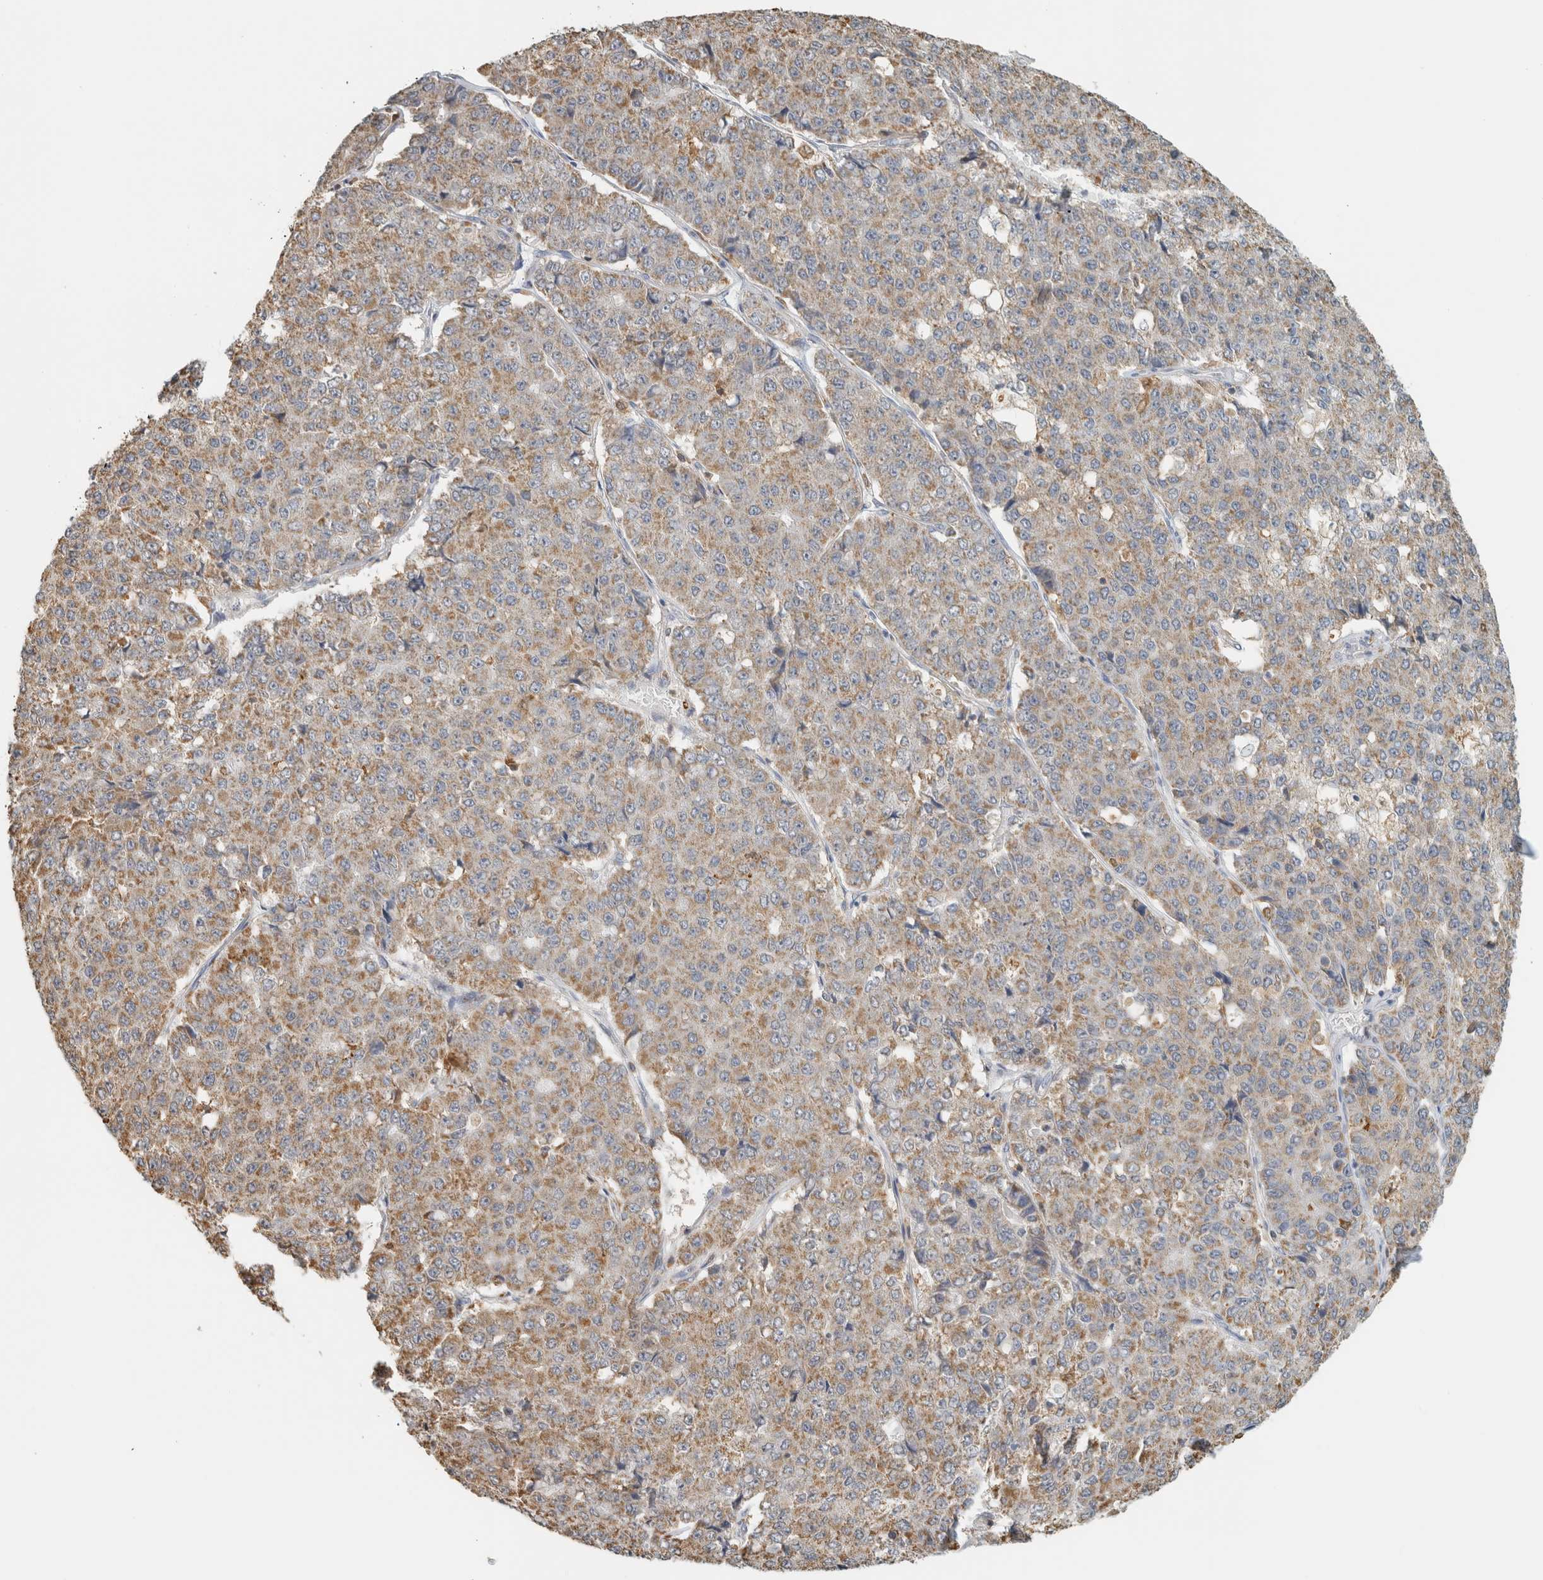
{"staining": {"intensity": "weak", "quantity": ">75%", "location": "cytoplasmic/membranous"}, "tissue": "pancreatic cancer", "cell_type": "Tumor cells", "image_type": "cancer", "snomed": [{"axis": "morphology", "description": "Adenocarcinoma, NOS"}, {"axis": "topography", "description": "Pancreas"}], "caption": "Brown immunohistochemical staining in pancreatic cancer (adenocarcinoma) displays weak cytoplasmic/membranous staining in about >75% of tumor cells.", "gene": "CAPG", "patient": {"sex": "male", "age": 50}}